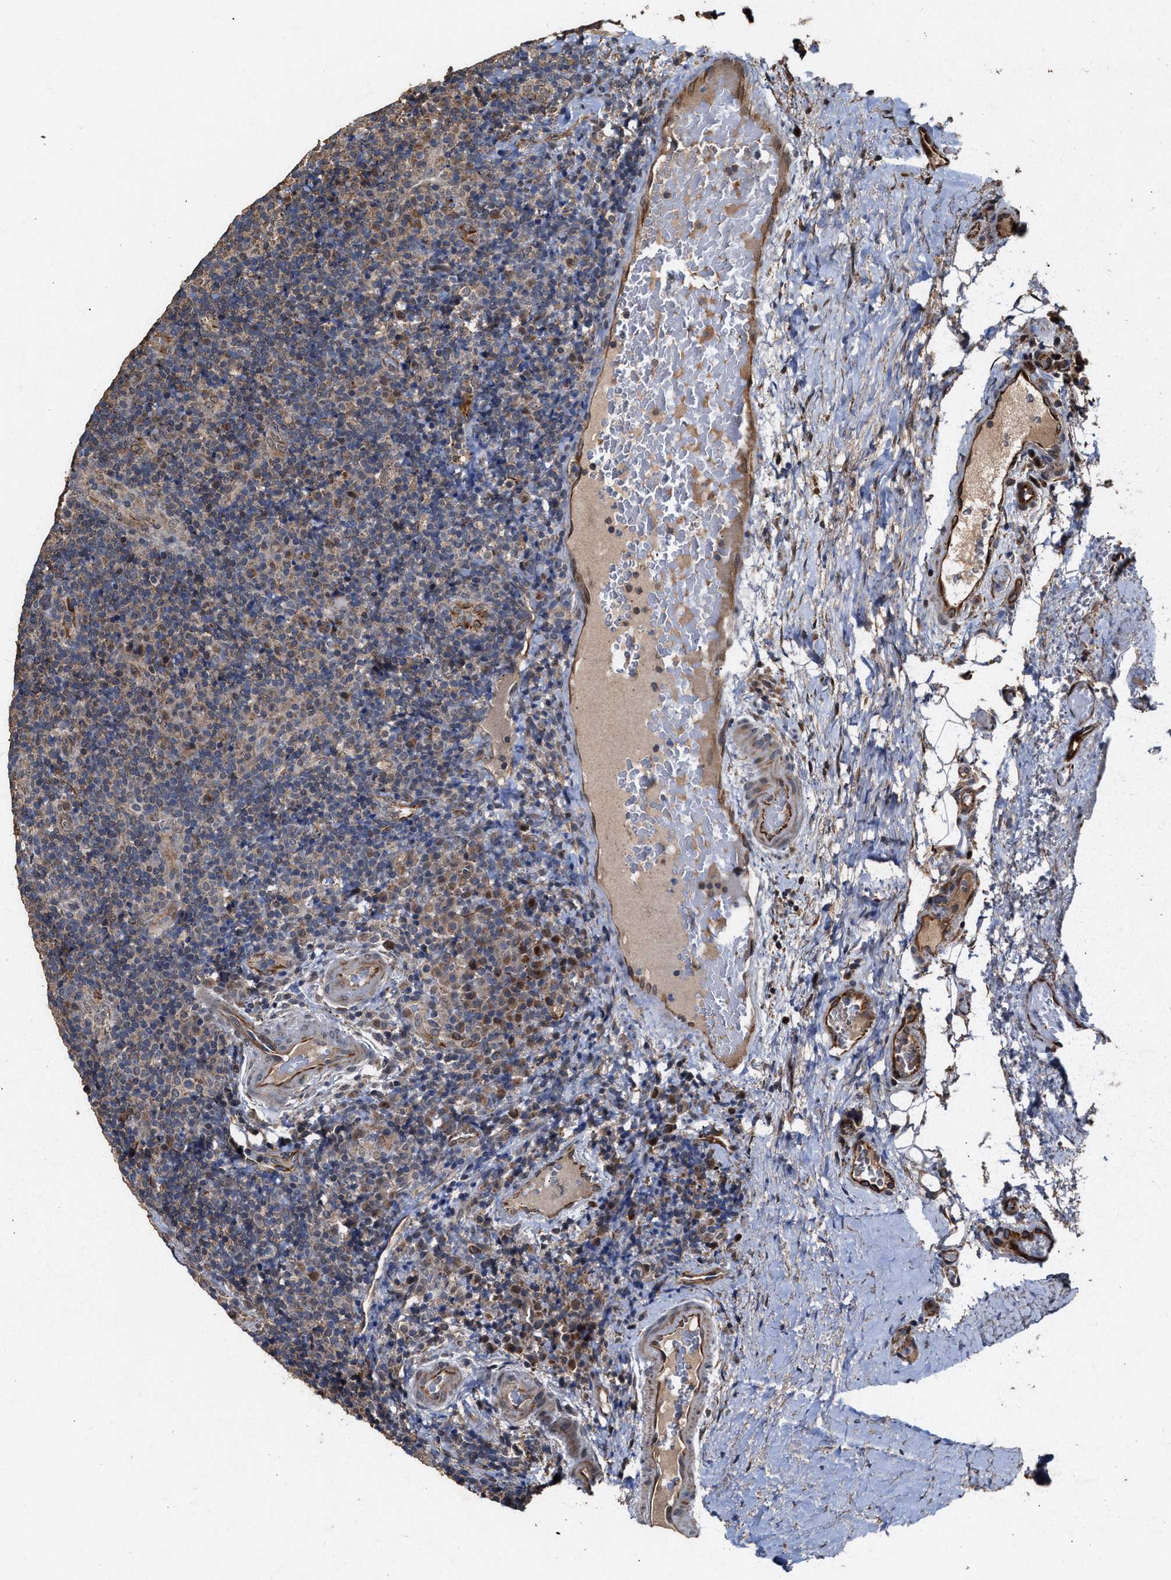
{"staining": {"intensity": "weak", "quantity": "25%-75%", "location": "cytoplasmic/membranous"}, "tissue": "lymphoma", "cell_type": "Tumor cells", "image_type": "cancer", "snomed": [{"axis": "morphology", "description": "Malignant lymphoma, non-Hodgkin's type, High grade"}, {"axis": "topography", "description": "Tonsil"}], "caption": "Immunohistochemical staining of human high-grade malignant lymphoma, non-Hodgkin's type reveals low levels of weak cytoplasmic/membranous protein expression in about 25%-75% of tumor cells.", "gene": "ZNHIT6", "patient": {"sex": "female", "age": 36}}